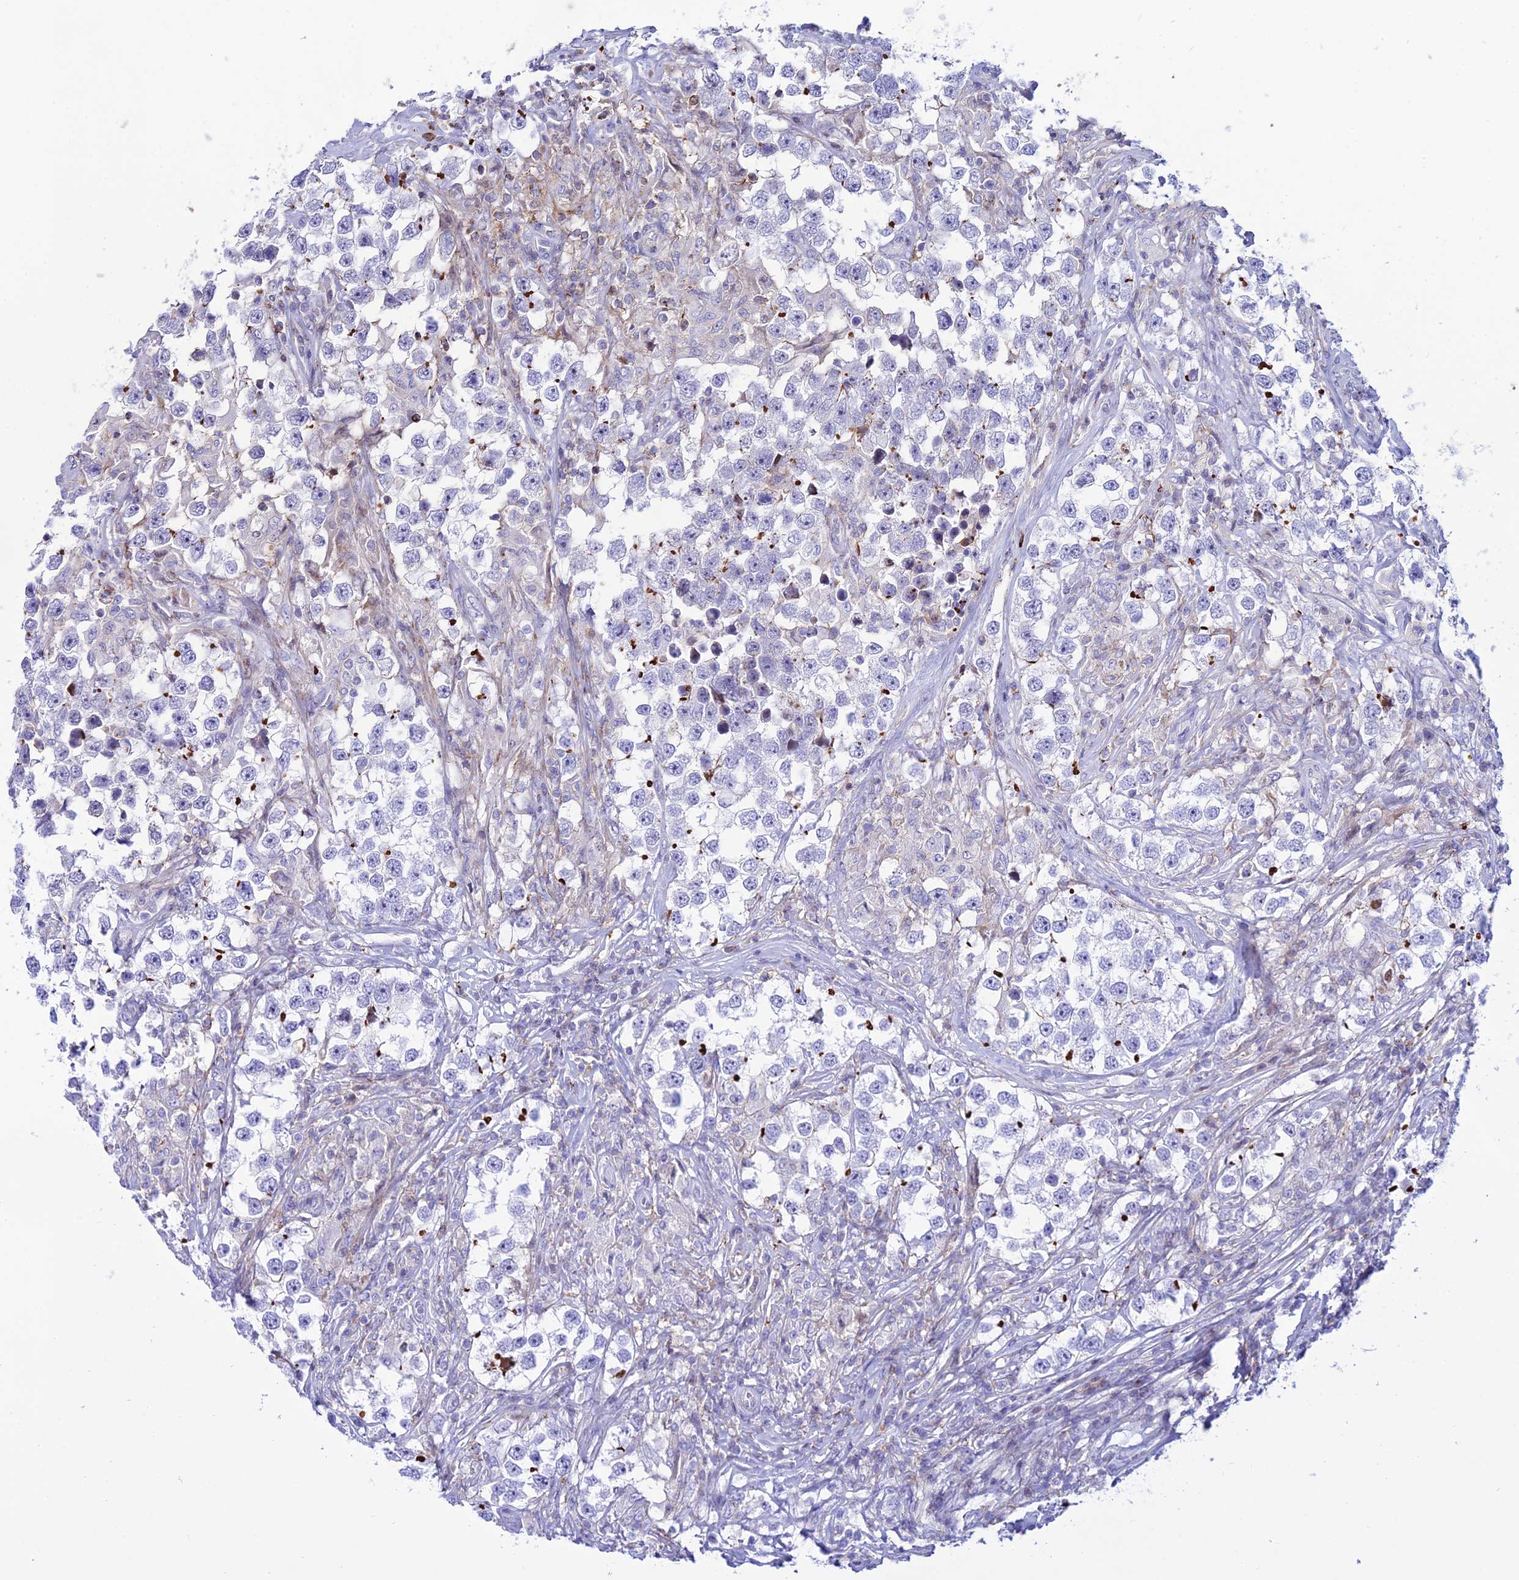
{"staining": {"intensity": "negative", "quantity": "none", "location": "none"}, "tissue": "testis cancer", "cell_type": "Tumor cells", "image_type": "cancer", "snomed": [{"axis": "morphology", "description": "Seminoma, NOS"}, {"axis": "topography", "description": "Testis"}], "caption": "Tumor cells show no significant staining in testis seminoma. The staining was performed using DAB (3,3'-diaminobenzidine) to visualize the protein expression in brown, while the nuclei were stained in blue with hematoxylin (Magnification: 20x).", "gene": "DLX1", "patient": {"sex": "male", "age": 46}}